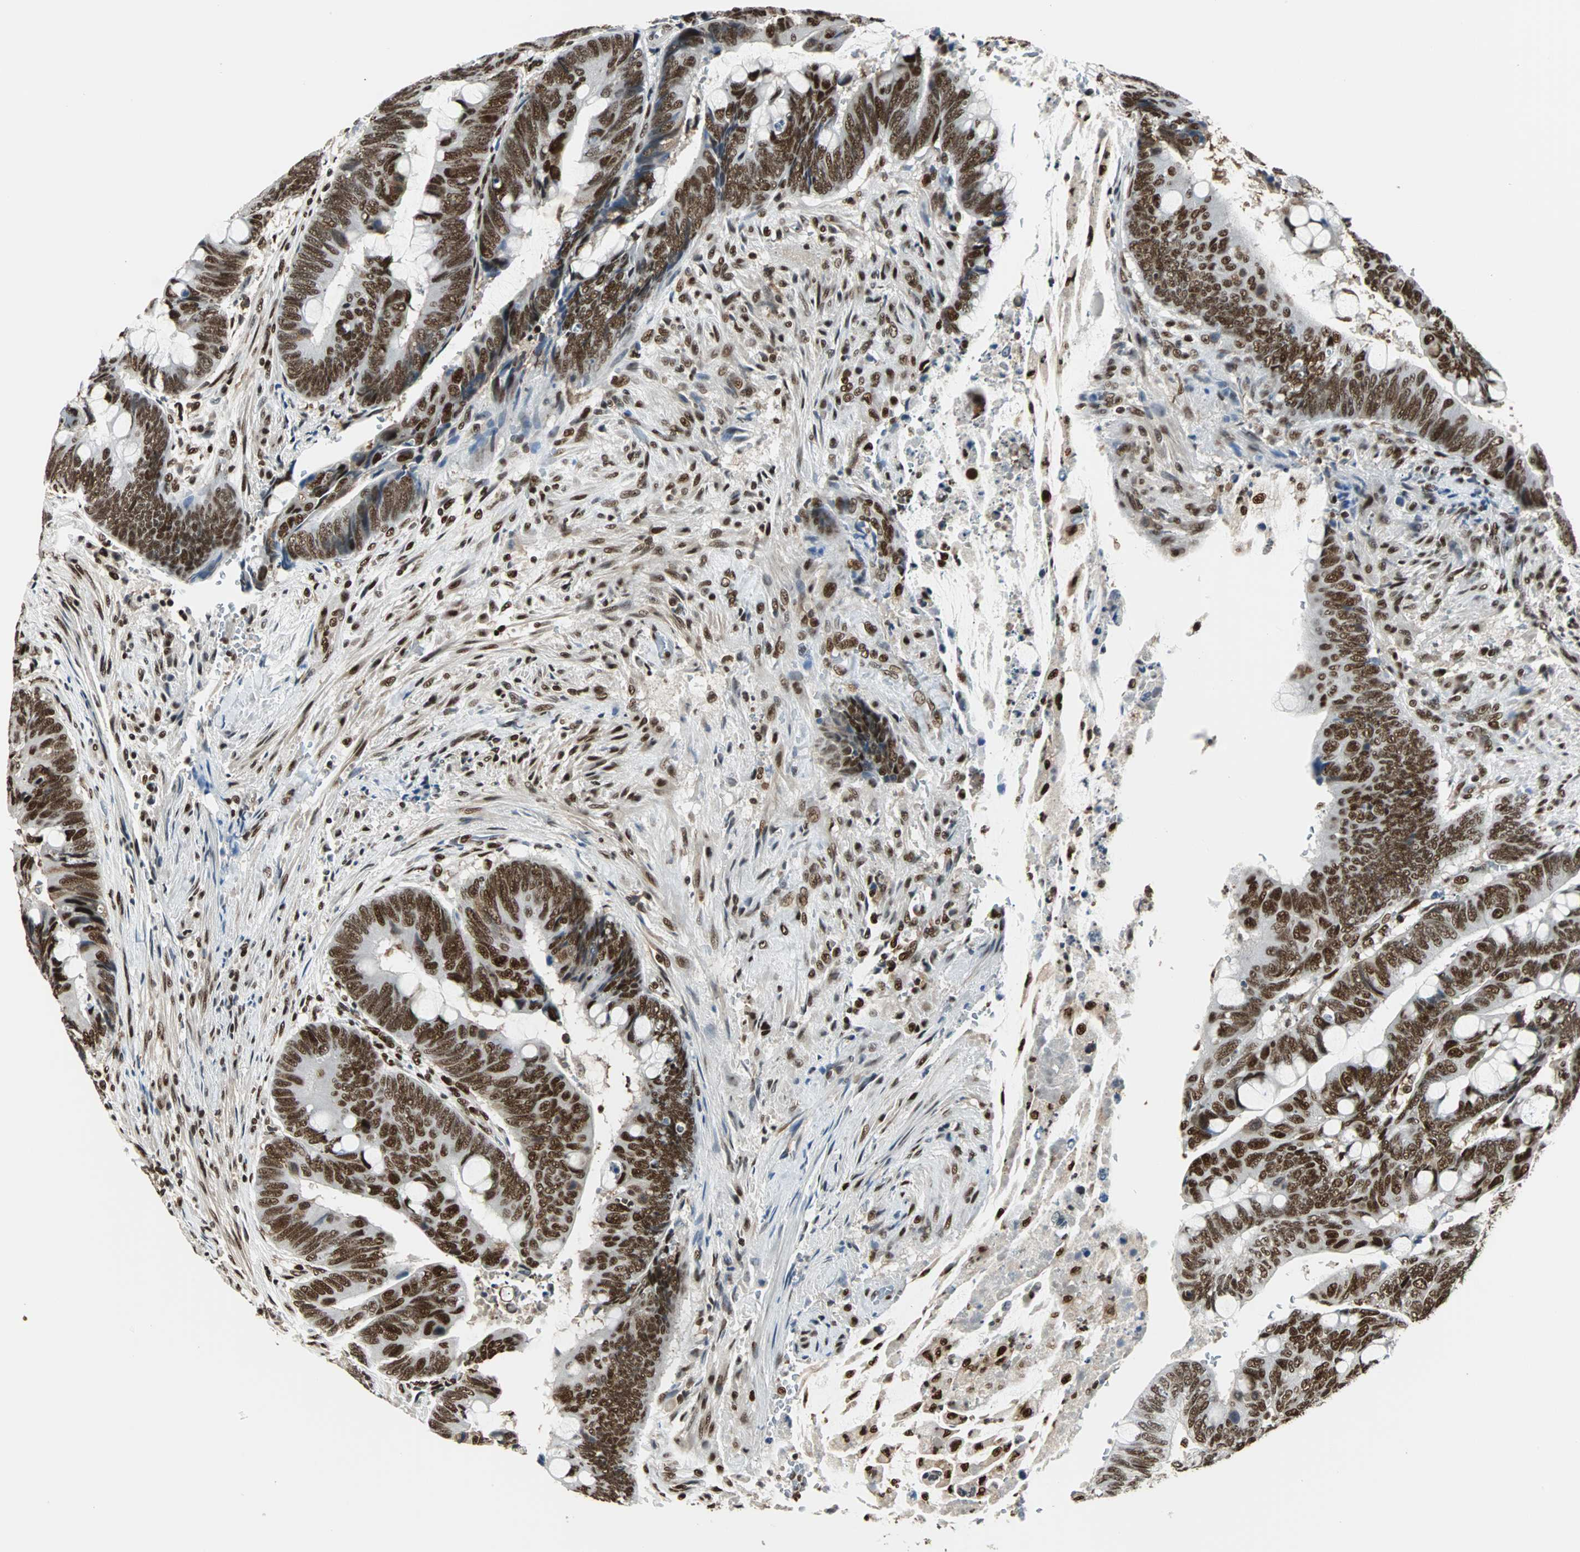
{"staining": {"intensity": "strong", "quantity": ">75%", "location": "nuclear"}, "tissue": "colorectal cancer", "cell_type": "Tumor cells", "image_type": "cancer", "snomed": [{"axis": "morphology", "description": "Normal tissue, NOS"}, {"axis": "morphology", "description": "Adenocarcinoma, NOS"}, {"axis": "topography", "description": "Rectum"}], "caption": "Tumor cells demonstrate strong nuclear expression in approximately >75% of cells in colorectal cancer. (DAB IHC with brightfield microscopy, high magnification).", "gene": "XRCC4", "patient": {"sex": "male", "age": 92}}